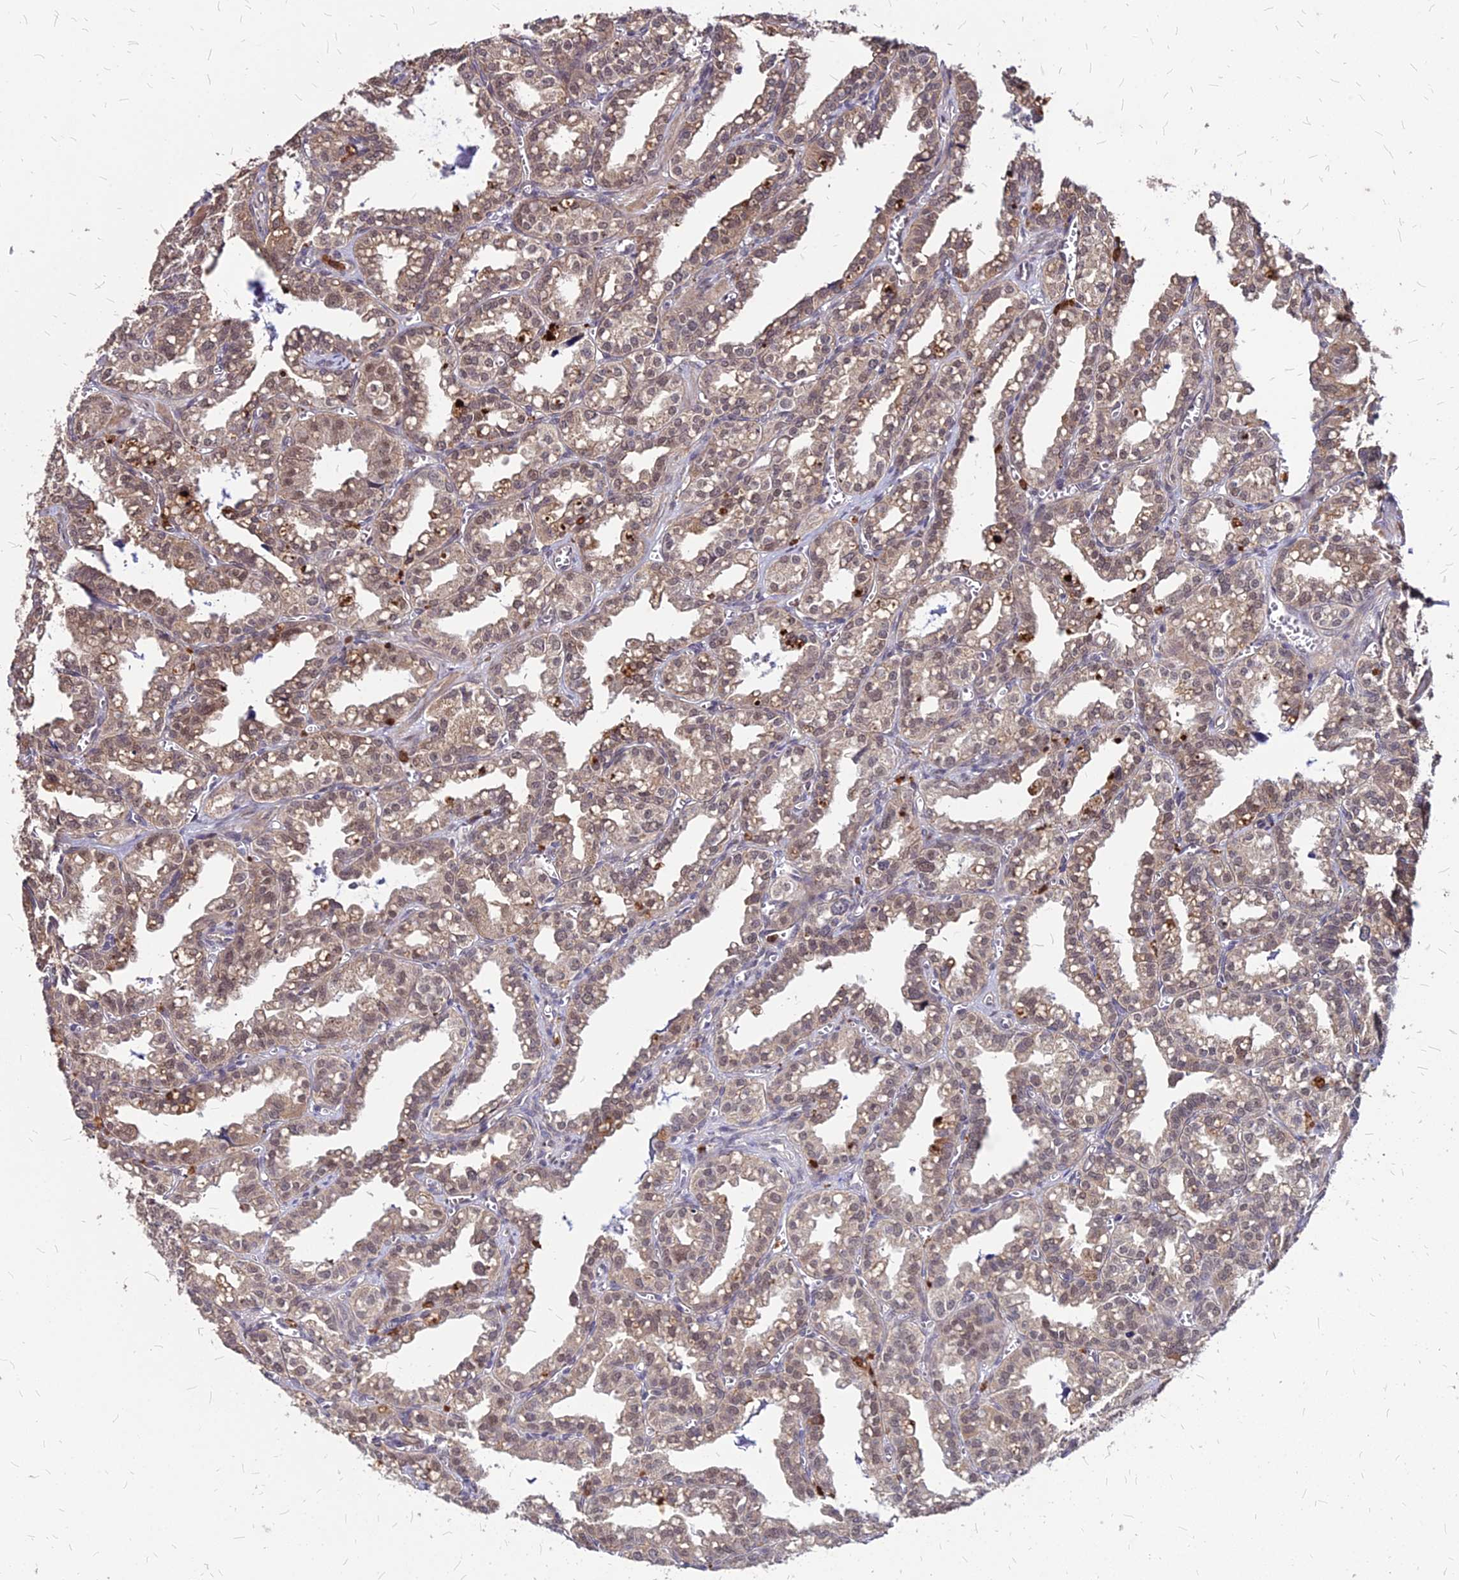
{"staining": {"intensity": "moderate", "quantity": ">75%", "location": "cytoplasmic/membranous"}, "tissue": "seminal vesicle", "cell_type": "Glandular cells", "image_type": "normal", "snomed": [{"axis": "morphology", "description": "Normal tissue, NOS"}, {"axis": "topography", "description": "Prostate"}, {"axis": "topography", "description": "Seminal veicle"}], "caption": "A high-resolution histopathology image shows IHC staining of normal seminal vesicle, which displays moderate cytoplasmic/membranous expression in approximately >75% of glandular cells.", "gene": "APBA3", "patient": {"sex": "male", "age": 51}}